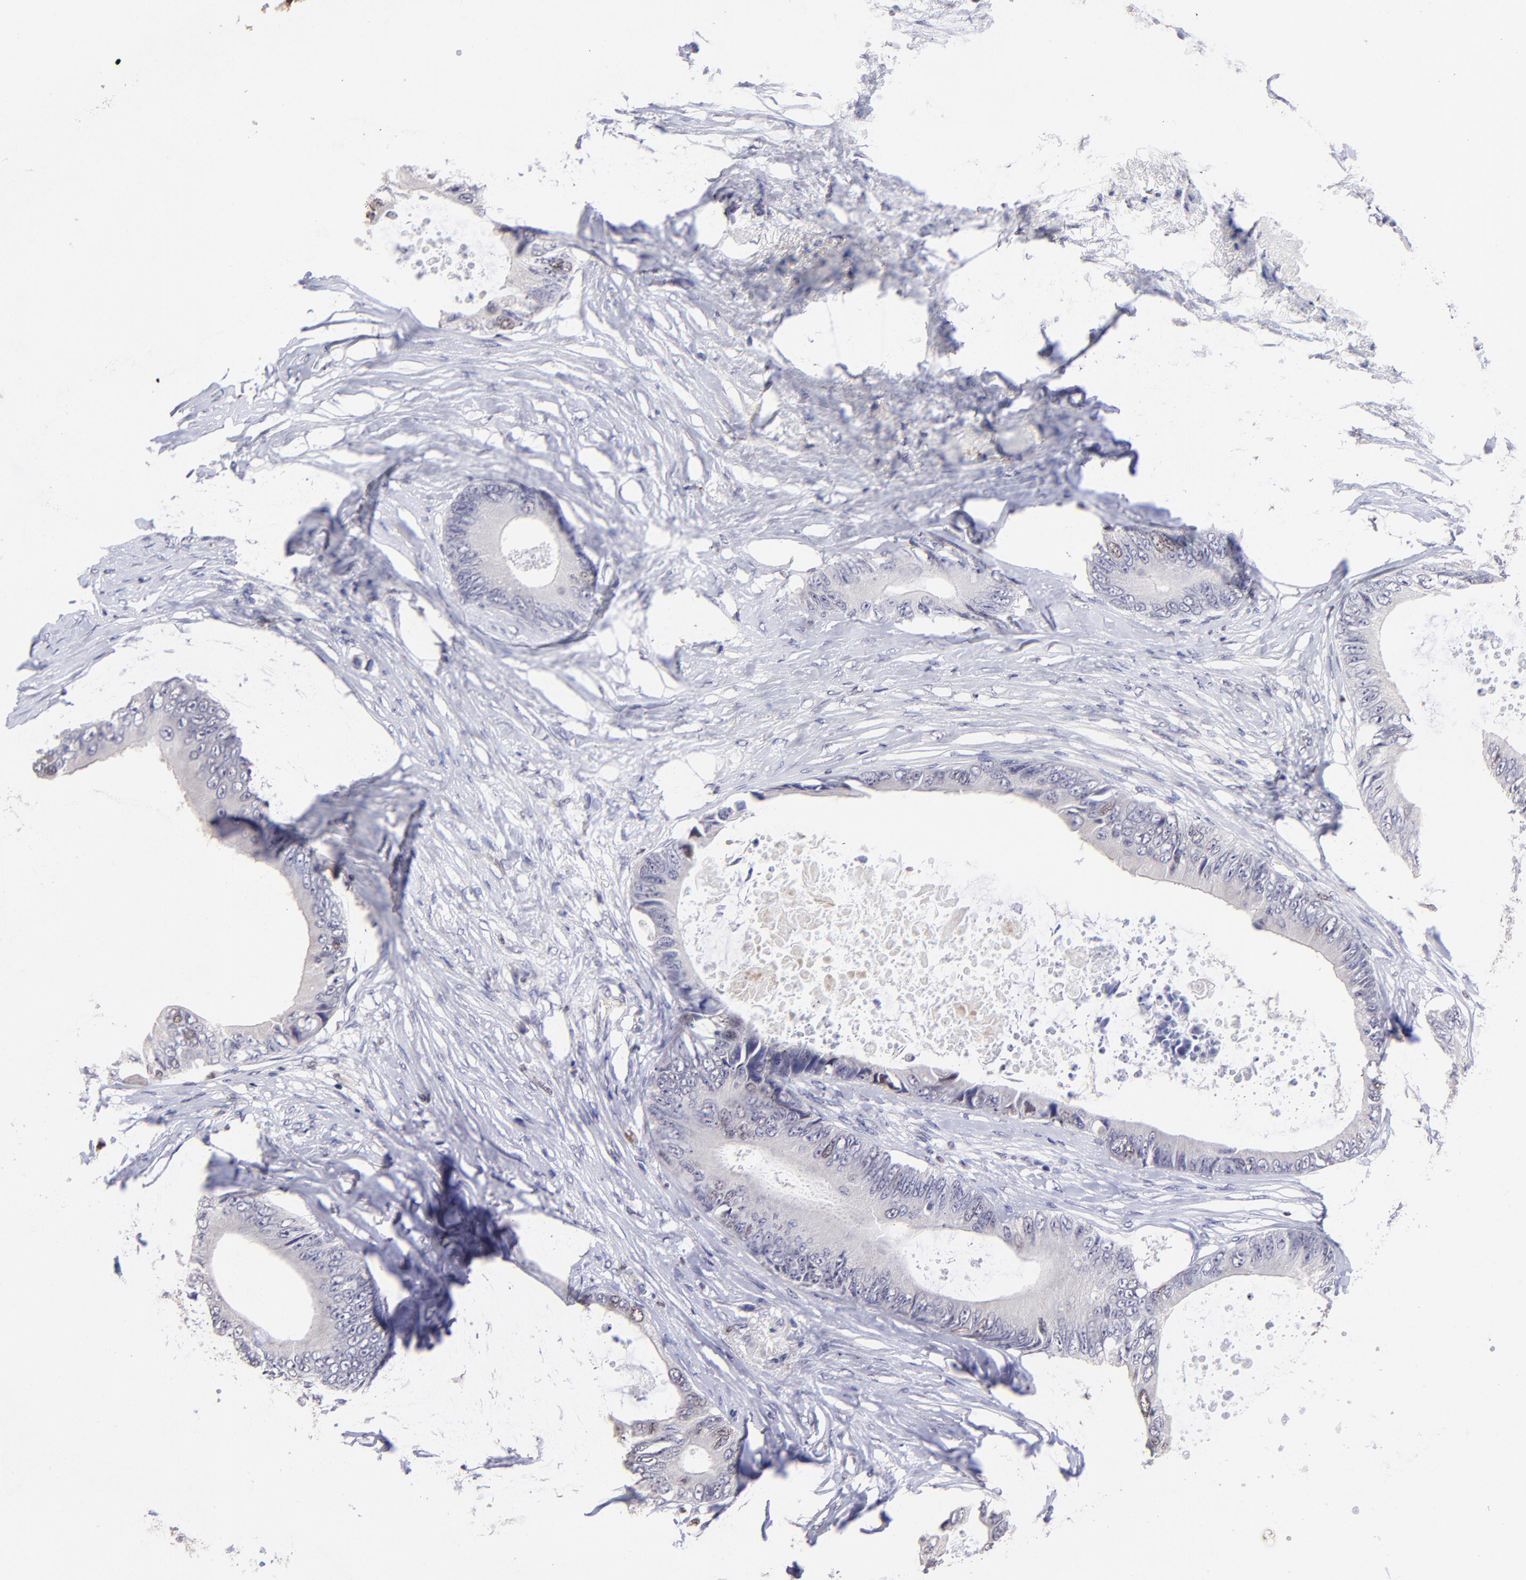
{"staining": {"intensity": "weak", "quantity": "<25%", "location": "nuclear"}, "tissue": "colorectal cancer", "cell_type": "Tumor cells", "image_type": "cancer", "snomed": [{"axis": "morphology", "description": "Normal tissue, NOS"}, {"axis": "morphology", "description": "Adenocarcinoma, NOS"}, {"axis": "topography", "description": "Rectum"}, {"axis": "topography", "description": "Peripheral nerve tissue"}], "caption": "Adenocarcinoma (colorectal) was stained to show a protein in brown. There is no significant staining in tumor cells.", "gene": "DNMT1", "patient": {"sex": "female", "age": 77}}